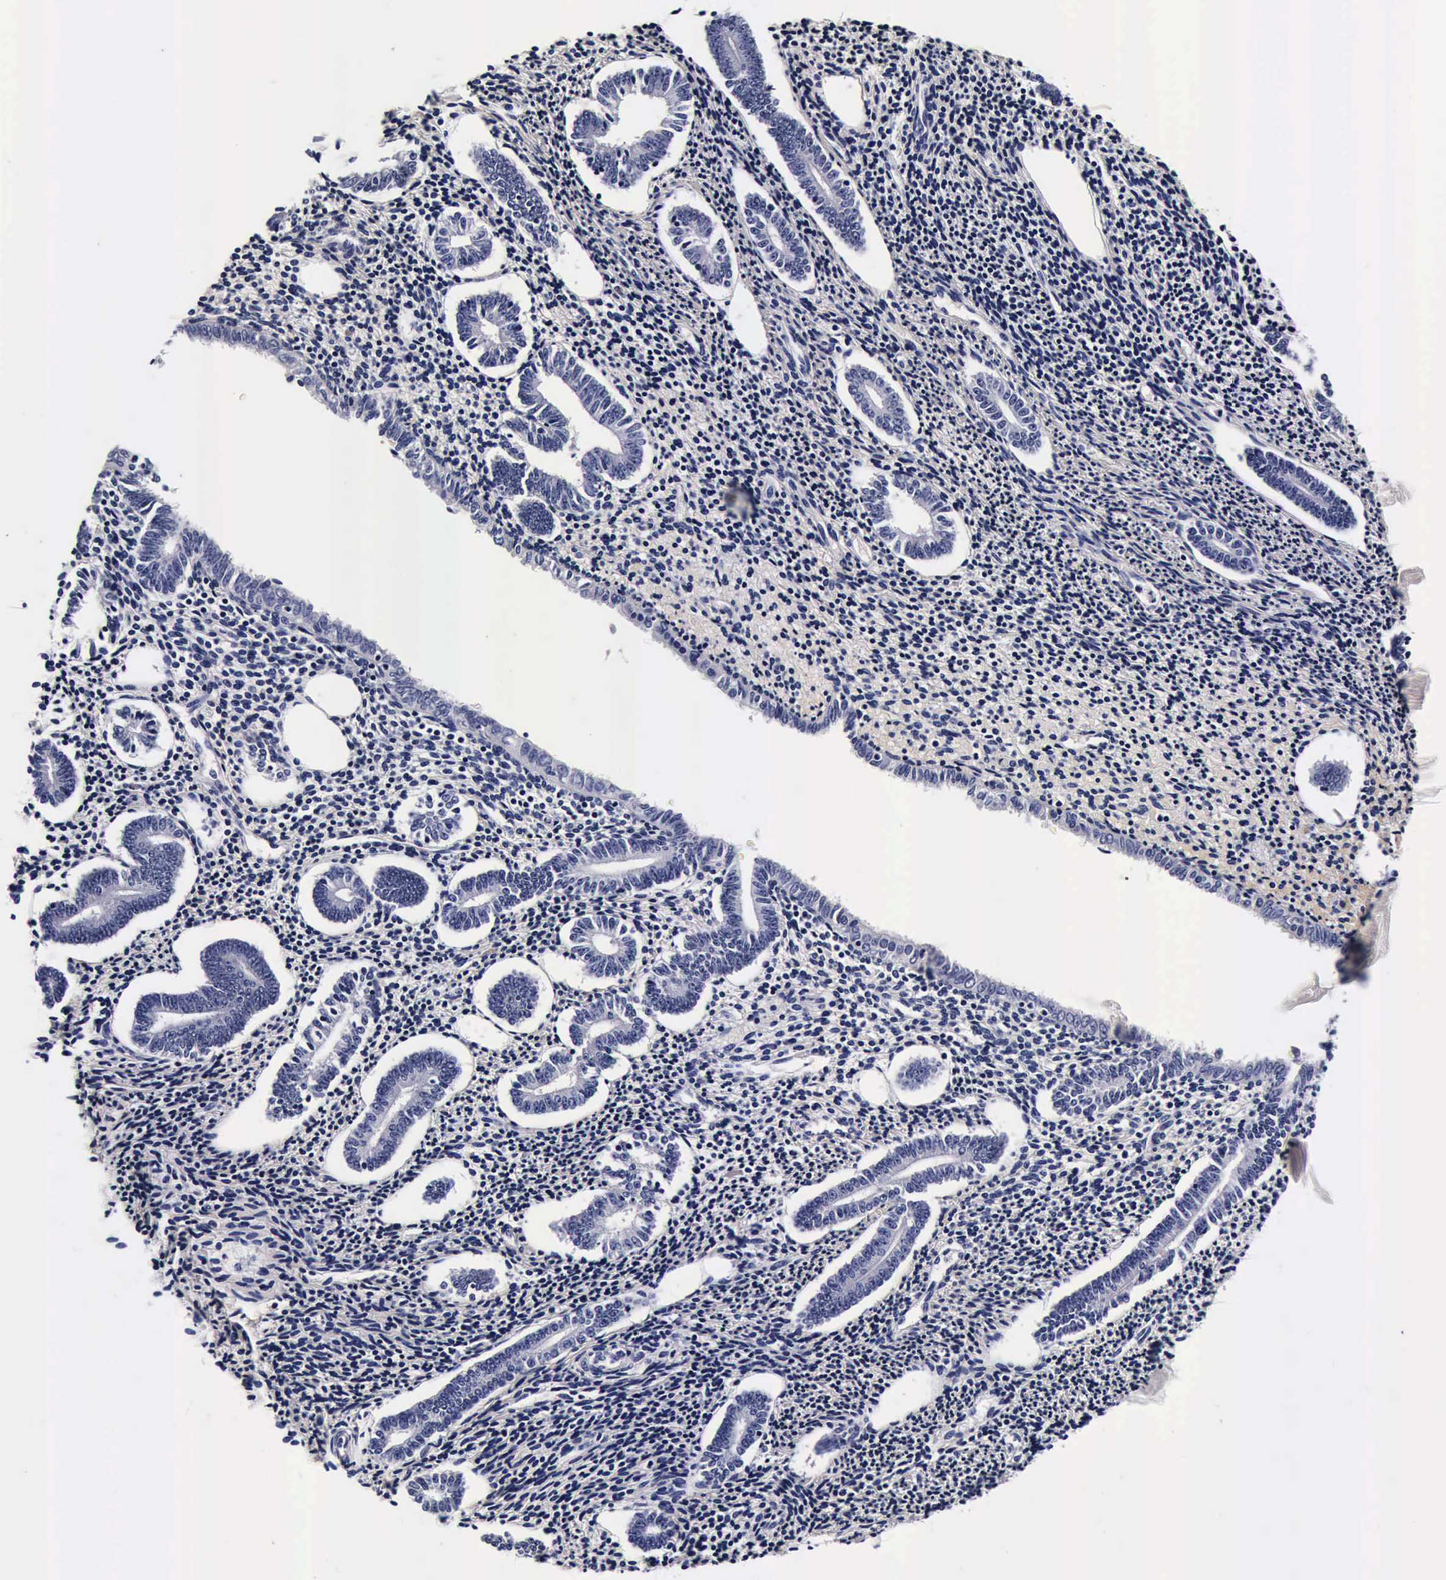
{"staining": {"intensity": "negative", "quantity": "none", "location": "none"}, "tissue": "endometrium", "cell_type": "Cells in endometrial stroma", "image_type": "normal", "snomed": [{"axis": "morphology", "description": "Normal tissue, NOS"}, {"axis": "topography", "description": "Endometrium"}], "caption": "A histopathology image of human endometrium is negative for staining in cells in endometrial stroma. (Stains: DAB immunohistochemistry with hematoxylin counter stain, Microscopy: brightfield microscopy at high magnification).", "gene": "IAPP", "patient": {"sex": "female", "age": 52}}